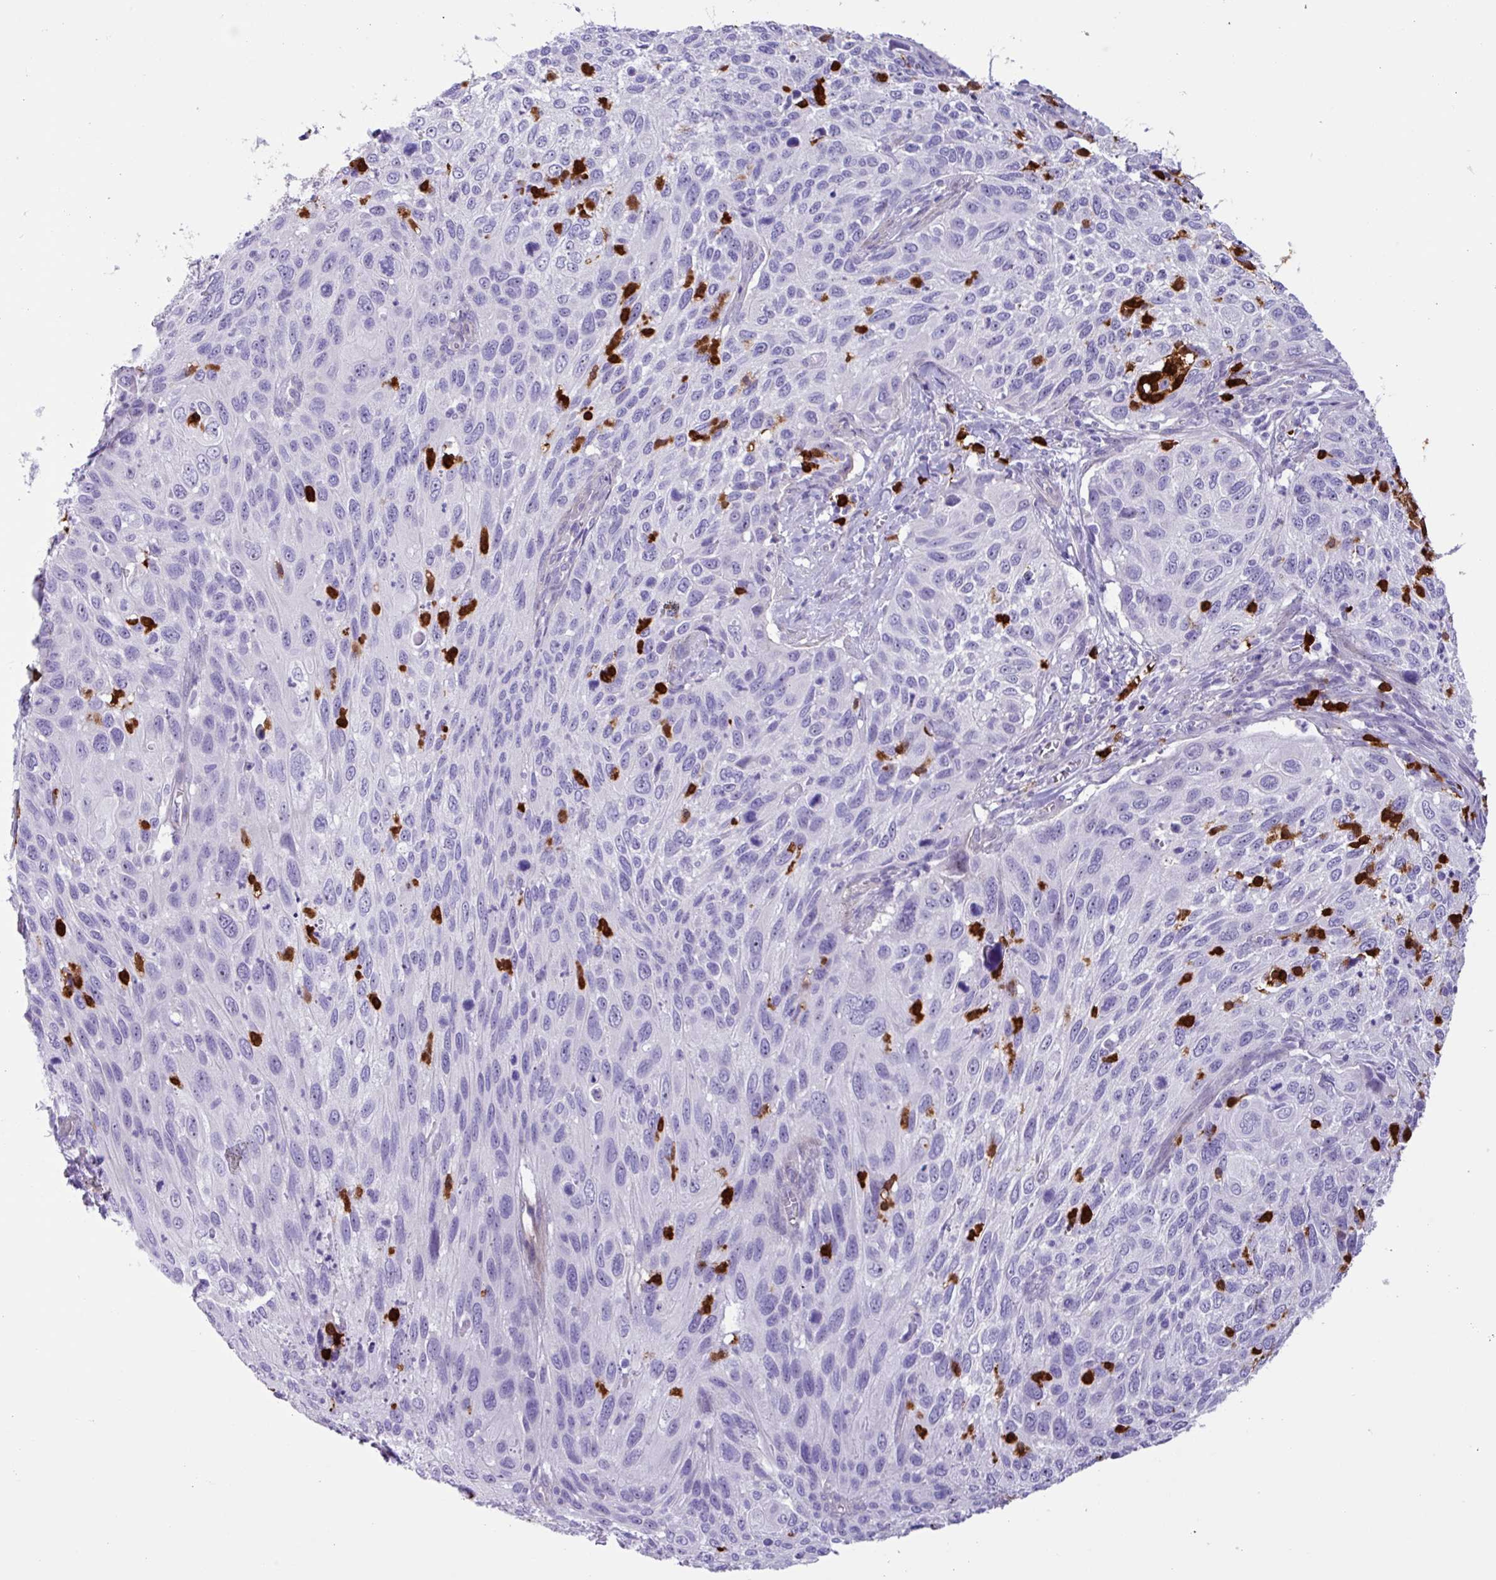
{"staining": {"intensity": "negative", "quantity": "none", "location": "none"}, "tissue": "cervical cancer", "cell_type": "Tumor cells", "image_type": "cancer", "snomed": [{"axis": "morphology", "description": "Squamous cell carcinoma, NOS"}, {"axis": "topography", "description": "Cervix"}], "caption": "High power microscopy histopathology image of an immunohistochemistry (IHC) image of cervical cancer, revealing no significant positivity in tumor cells. Brightfield microscopy of immunohistochemistry stained with DAB (brown) and hematoxylin (blue), captured at high magnification.", "gene": "MRM2", "patient": {"sex": "female", "age": 70}}